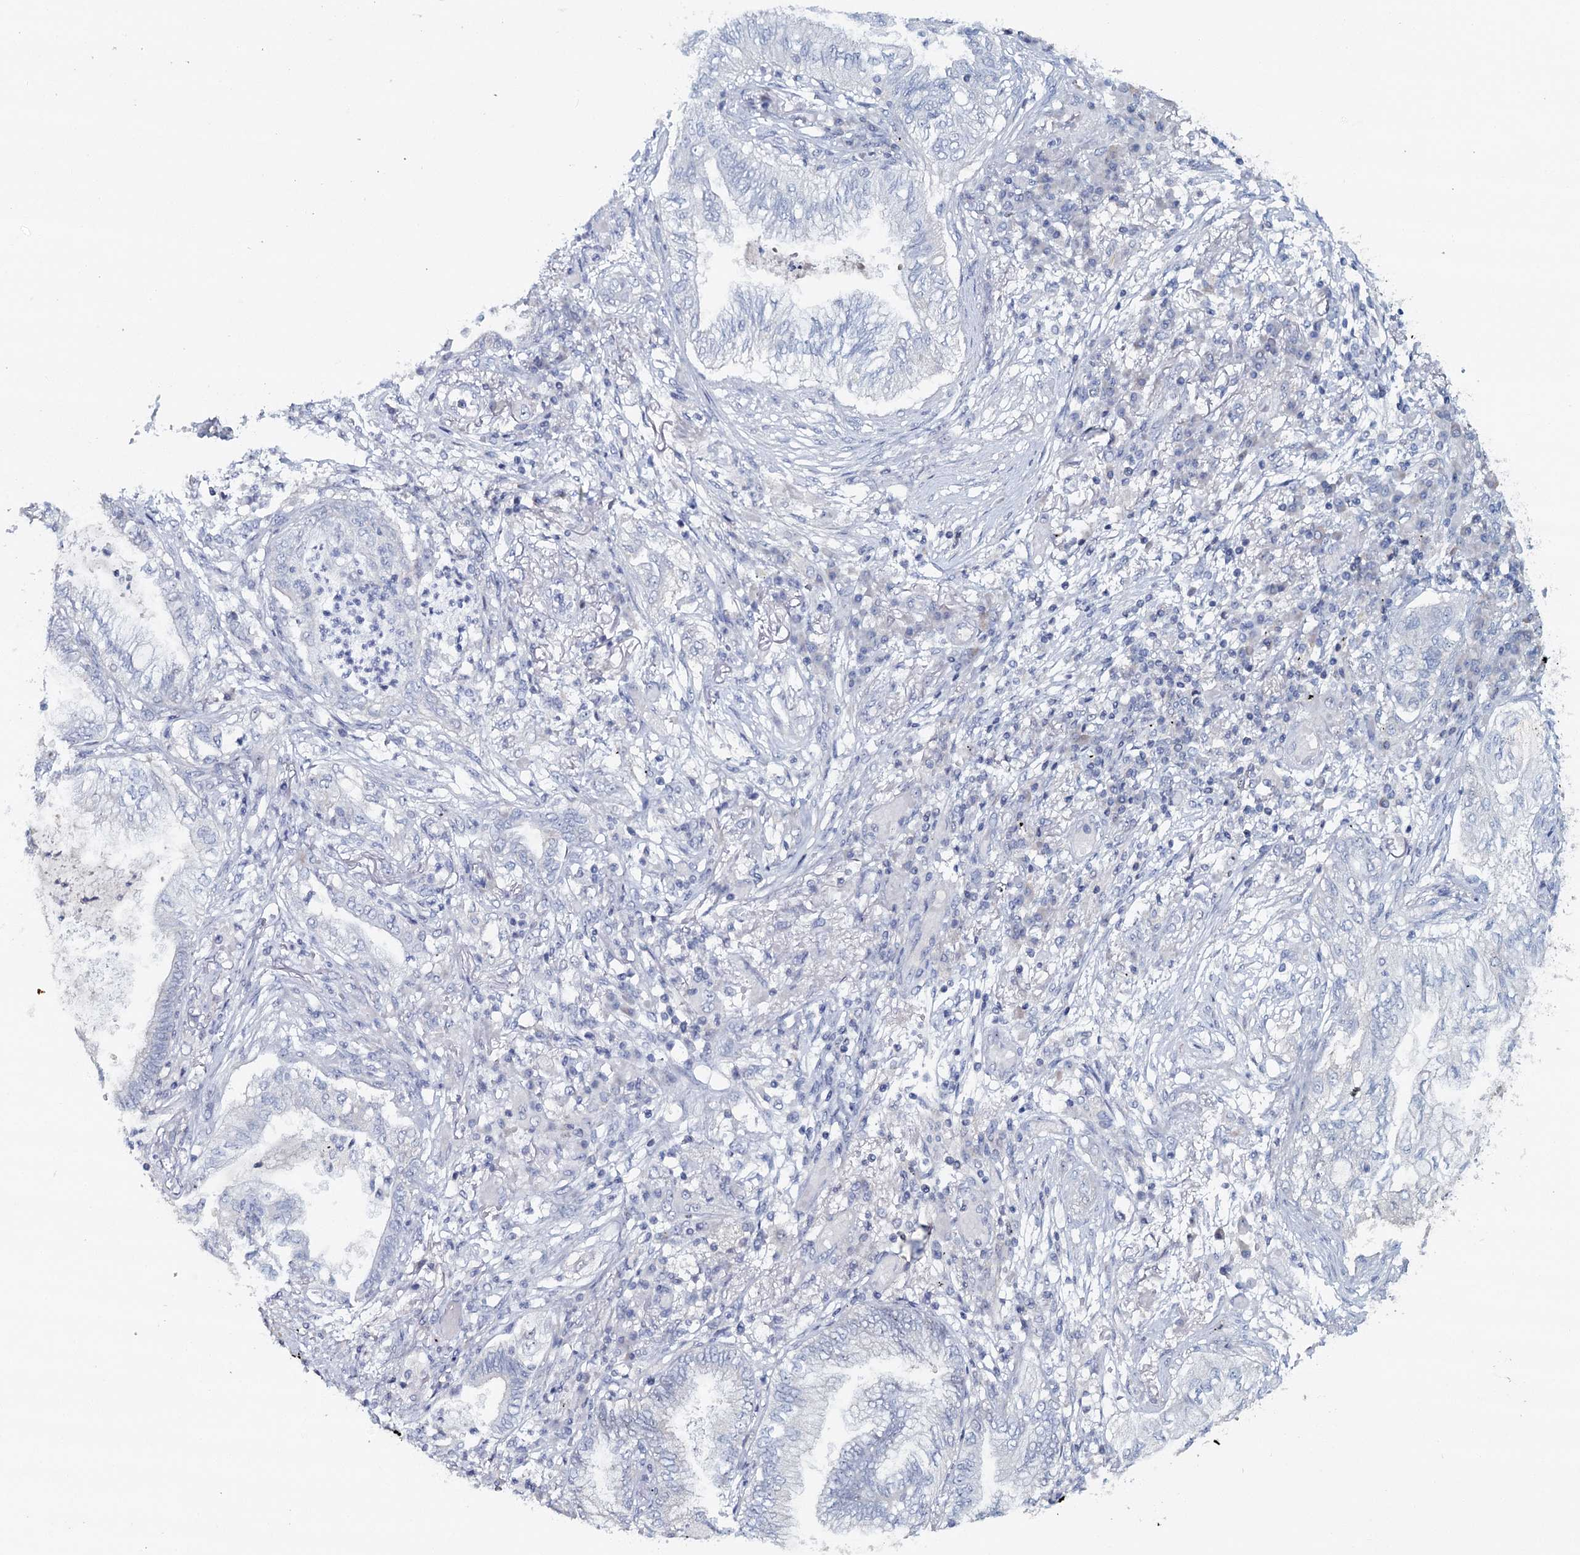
{"staining": {"intensity": "negative", "quantity": "none", "location": "none"}, "tissue": "lung cancer", "cell_type": "Tumor cells", "image_type": "cancer", "snomed": [{"axis": "morphology", "description": "Normal tissue, NOS"}, {"axis": "morphology", "description": "Adenocarcinoma, NOS"}, {"axis": "topography", "description": "Bronchus"}, {"axis": "topography", "description": "Lung"}], "caption": "Human lung cancer stained for a protein using immunohistochemistry demonstrates no positivity in tumor cells.", "gene": "RBM43", "patient": {"sex": "female", "age": 70}}